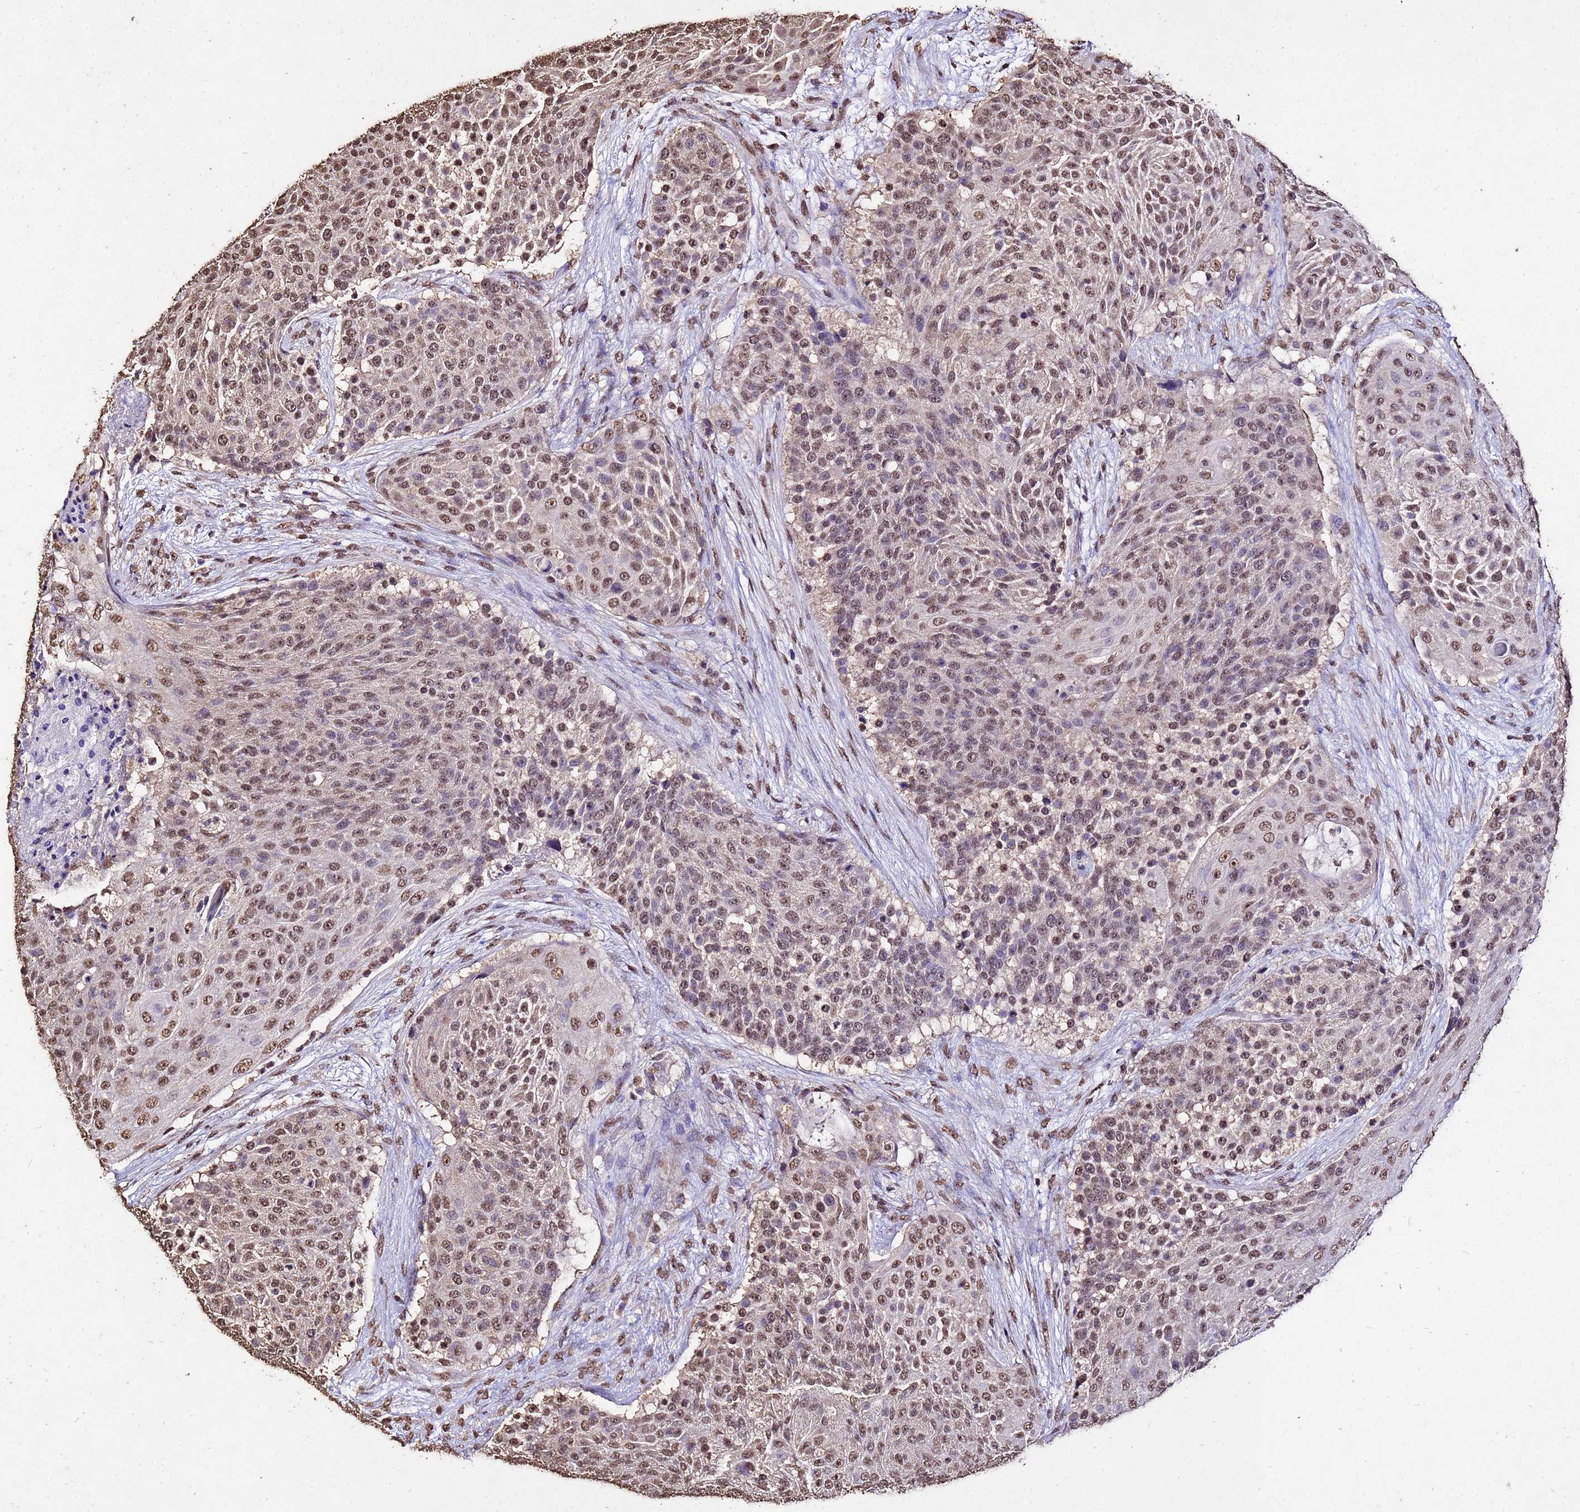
{"staining": {"intensity": "moderate", "quantity": ">75%", "location": "nuclear"}, "tissue": "urothelial cancer", "cell_type": "Tumor cells", "image_type": "cancer", "snomed": [{"axis": "morphology", "description": "Urothelial carcinoma, High grade"}, {"axis": "topography", "description": "Urinary bladder"}], "caption": "IHC of urothelial cancer exhibits medium levels of moderate nuclear positivity in about >75% of tumor cells. The staining is performed using DAB brown chromogen to label protein expression. The nuclei are counter-stained blue using hematoxylin.", "gene": "MYOCD", "patient": {"sex": "female", "age": 63}}